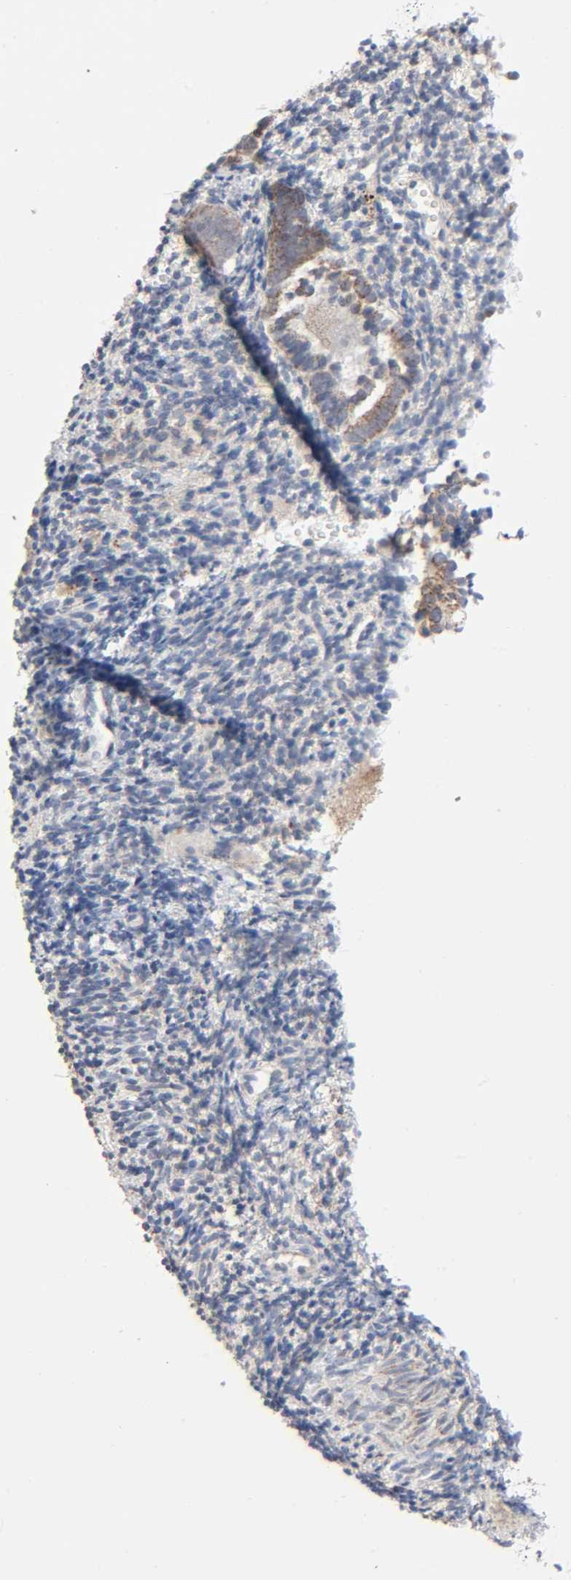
{"staining": {"intensity": "weak", "quantity": "<25%", "location": "cytoplasmic/membranous"}, "tissue": "endometrium", "cell_type": "Cells in endometrial stroma", "image_type": "normal", "snomed": [{"axis": "morphology", "description": "Normal tissue, NOS"}, {"axis": "topography", "description": "Uterus"}, {"axis": "topography", "description": "Endometrium"}], "caption": "This is an immunohistochemistry (IHC) image of benign human endometrium. There is no positivity in cells in endometrial stroma.", "gene": "SYT16", "patient": {"sex": "female", "age": 33}}